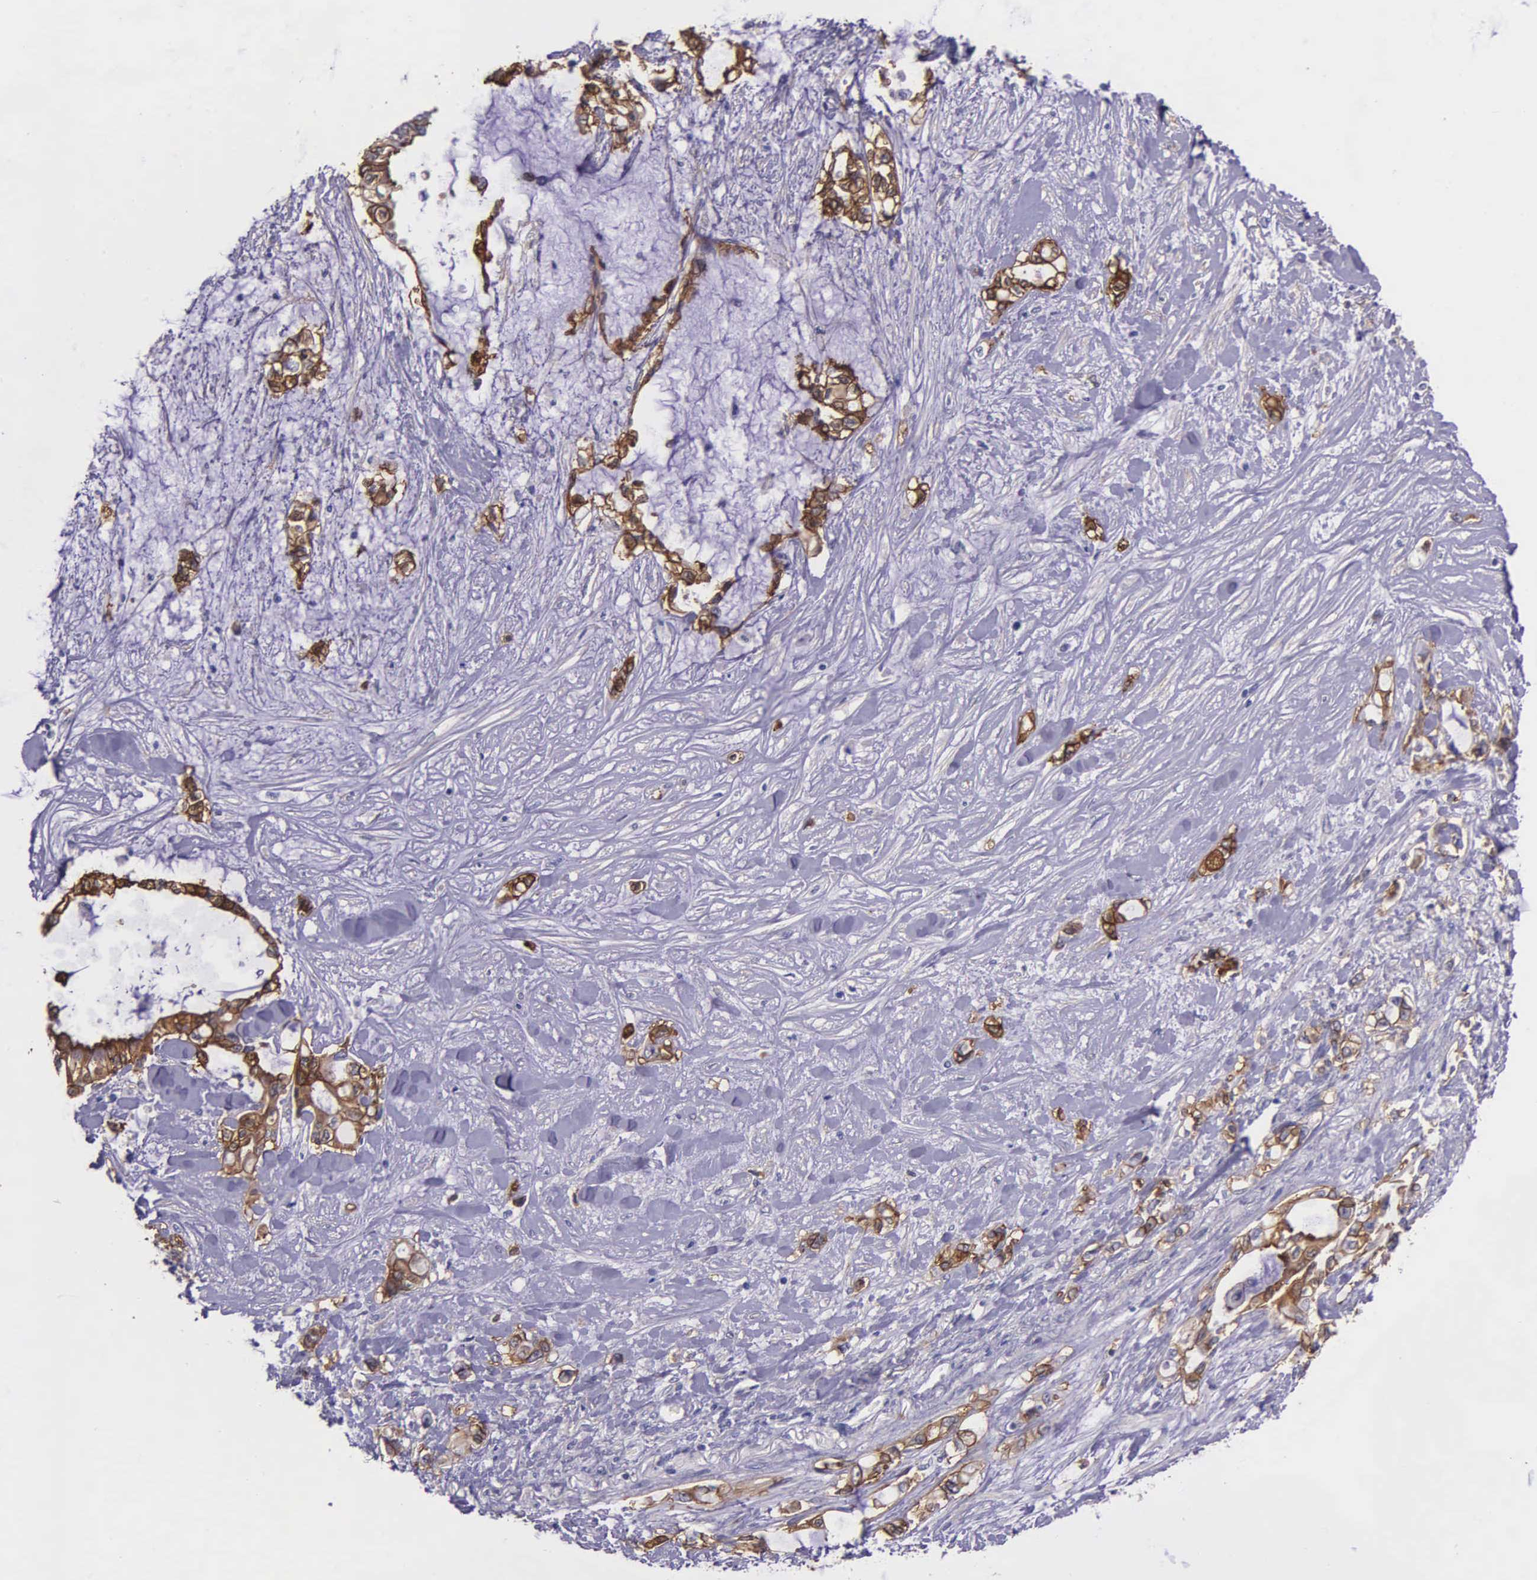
{"staining": {"intensity": "moderate", "quantity": ">75%", "location": "cytoplasmic/membranous"}, "tissue": "pancreatic cancer", "cell_type": "Tumor cells", "image_type": "cancer", "snomed": [{"axis": "morphology", "description": "Adenocarcinoma, NOS"}, {"axis": "topography", "description": "Pancreas"}], "caption": "Pancreatic cancer (adenocarcinoma) stained with a protein marker demonstrates moderate staining in tumor cells.", "gene": "AHNAK2", "patient": {"sex": "female", "age": 70}}